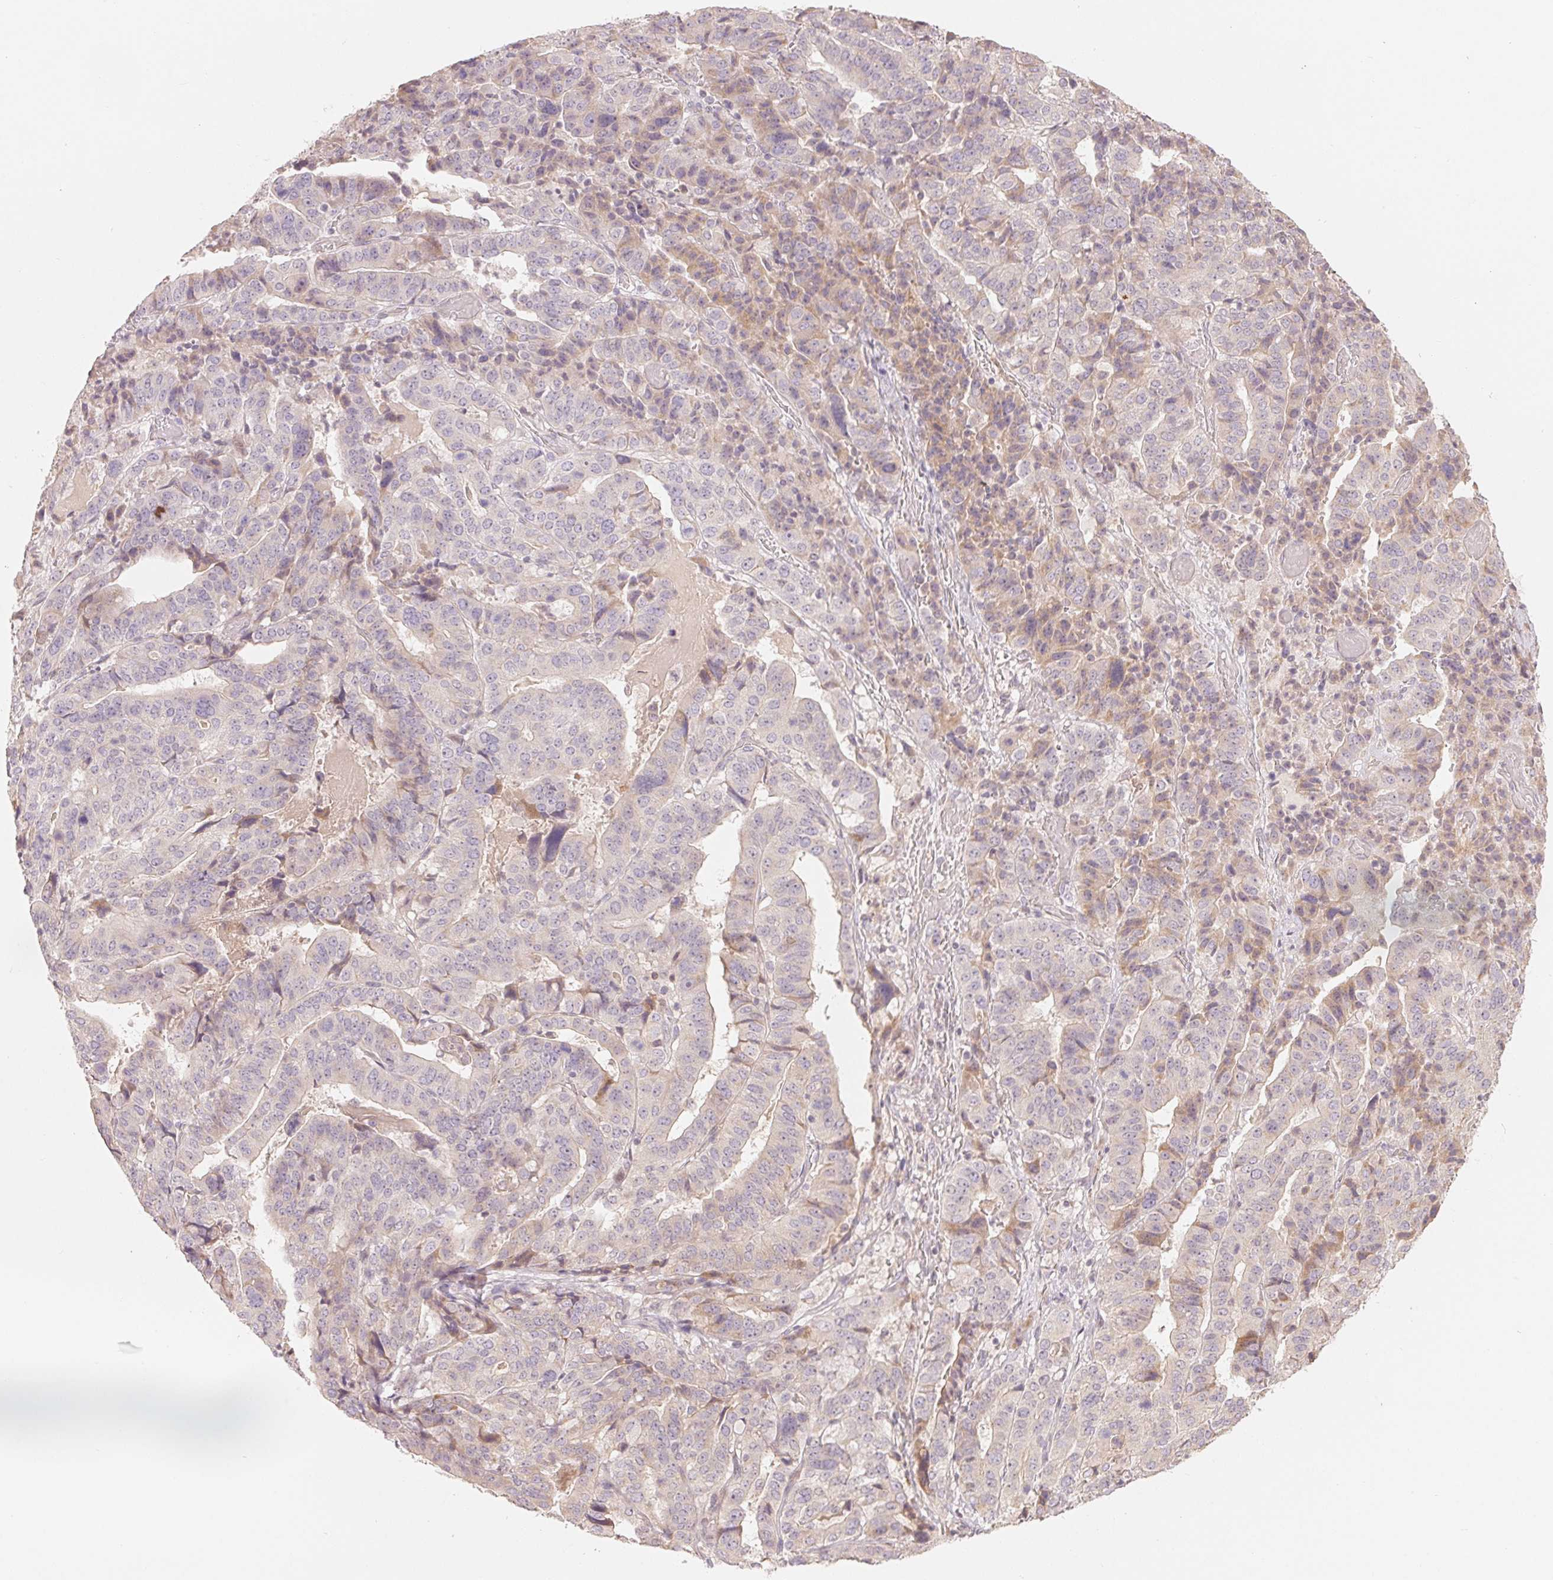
{"staining": {"intensity": "negative", "quantity": "none", "location": "none"}, "tissue": "stomach cancer", "cell_type": "Tumor cells", "image_type": "cancer", "snomed": [{"axis": "morphology", "description": "Adenocarcinoma, NOS"}, {"axis": "topography", "description": "Stomach"}], "caption": "Micrograph shows no protein staining in tumor cells of stomach cancer tissue.", "gene": "DENND2C", "patient": {"sex": "male", "age": 48}}